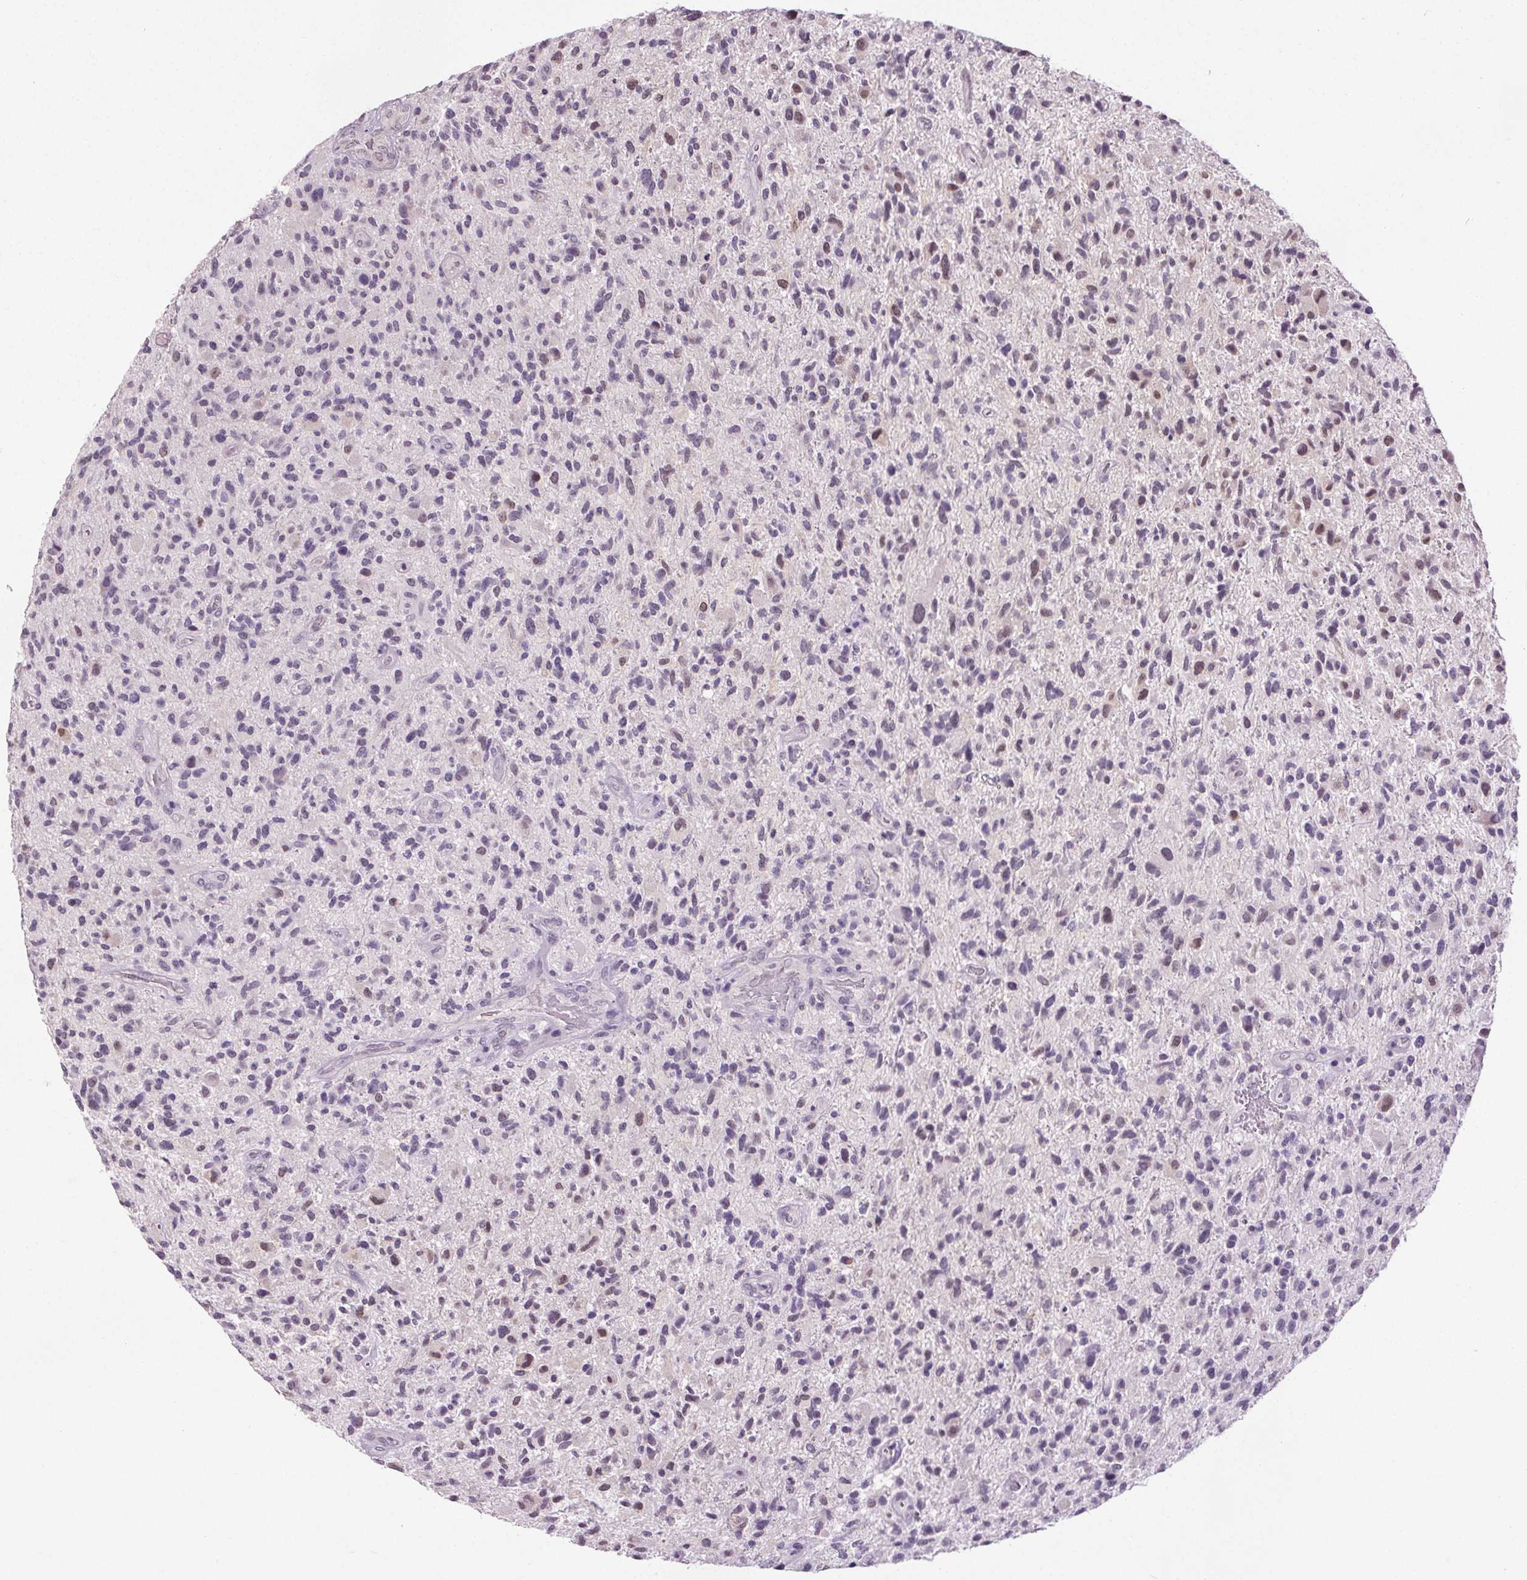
{"staining": {"intensity": "negative", "quantity": "none", "location": "none"}, "tissue": "glioma", "cell_type": "Tumor cells", "image_type": "cancer", "snomed": [{"axis": "morphology", "description": "Glioma, malignant, High grade"}, {"axis": "topography", "description": "Brain"}], "caption": "Protein analysis of malignant glioma (high-grade) shows no significant positivity in tumor cells.", "gene": "SLC2A9", "patient": {"sex": "male", "age": 47}}